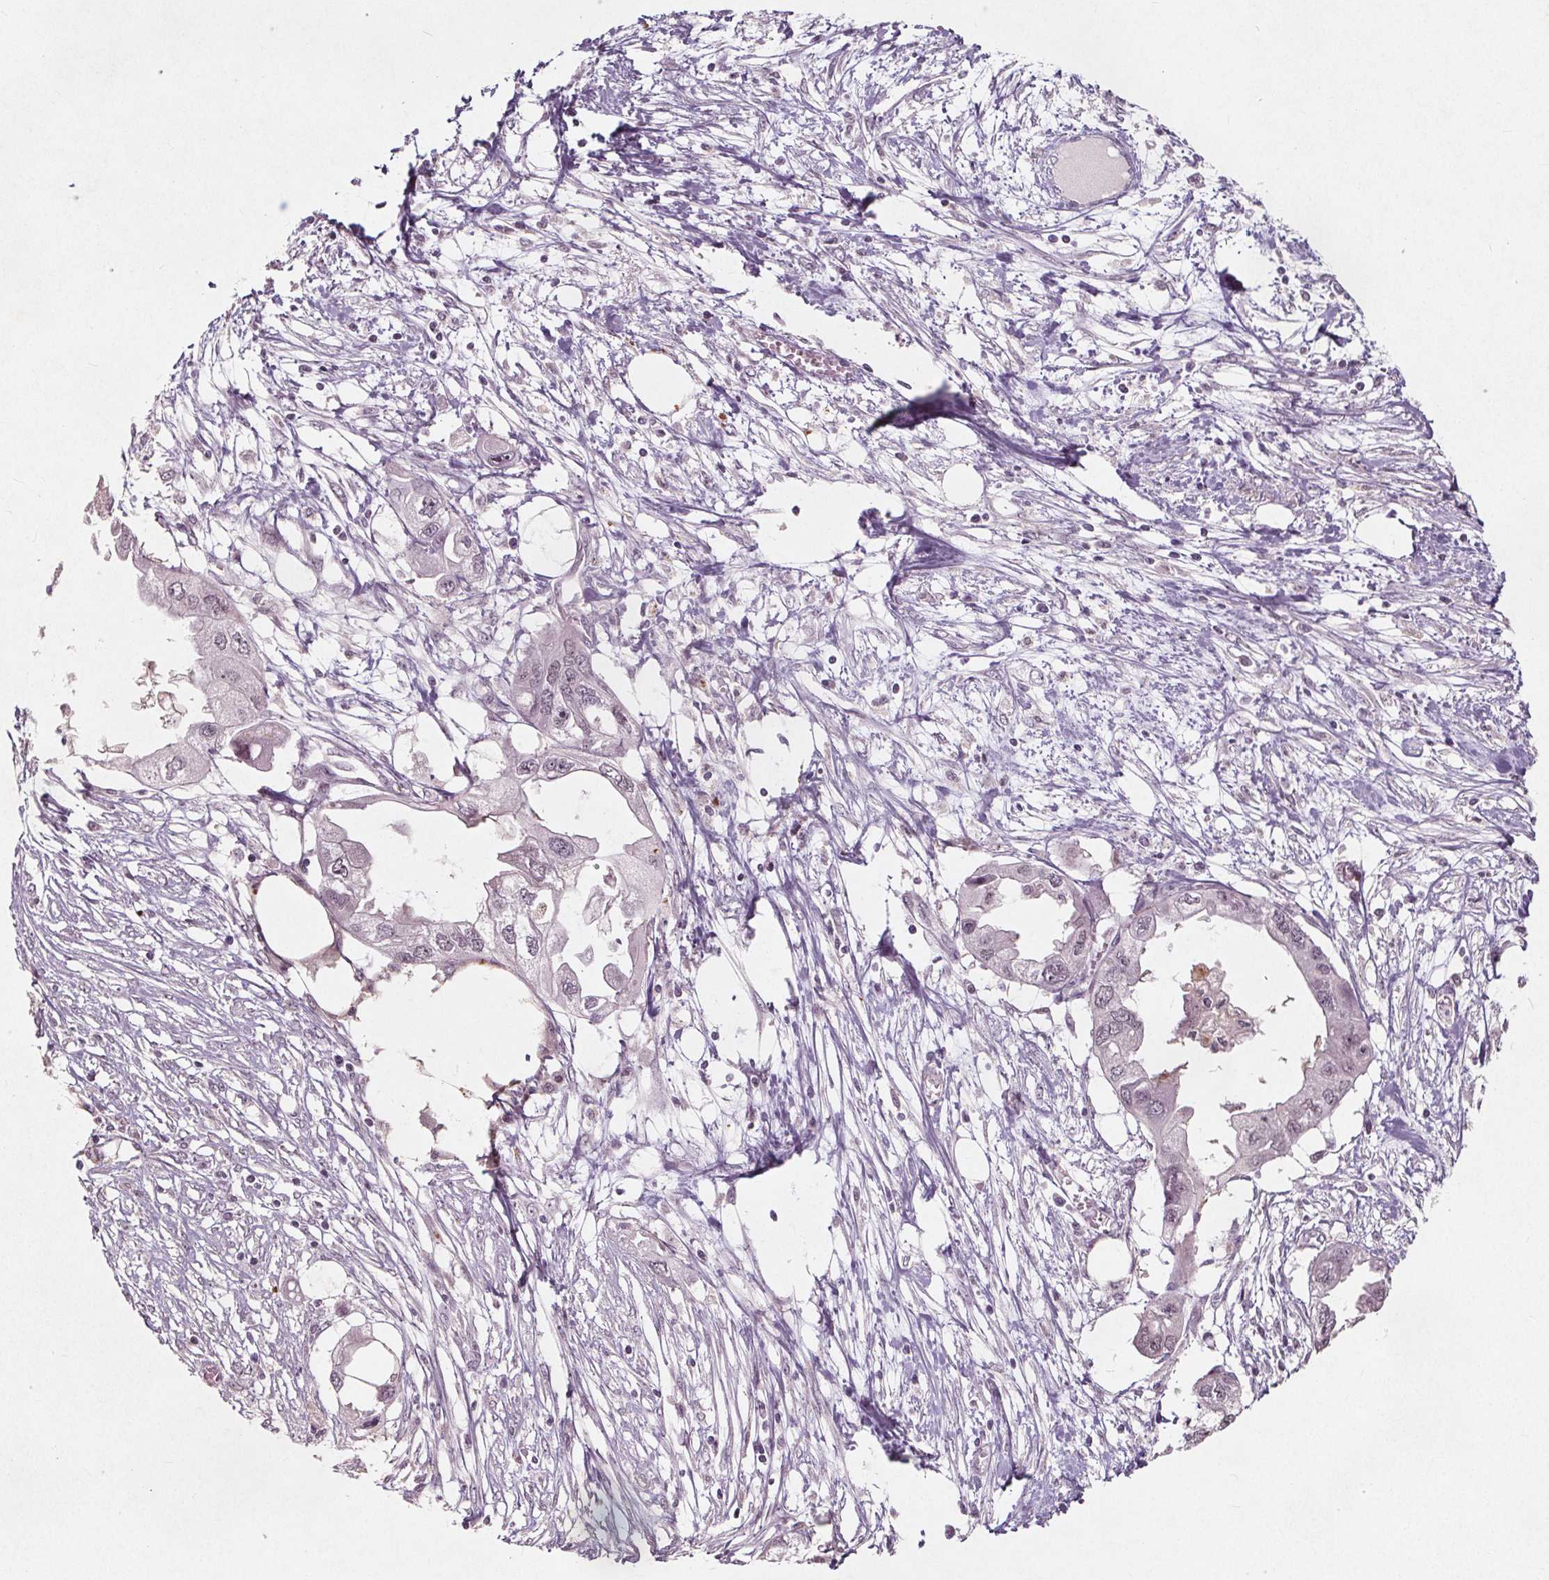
{"staining": {"intensity": "negative", "quantity": "none", "location": "none"}, "tissue": "endometrial cancer", "cell_type": "Tumor cells", "image_type": "cancer", "snomed": [{"axis": "morphology", "description": "Adenocarcinoma, NOS"}, {"axis": "morphology", "description": "Adenocarcinoma, metastatic, NOS"}, {"axis": "topography", "description": "Adipose tissue"}, {"axis": "topography", "description": "Endometrium"}], "caption": "Endometrial metastatic adenocarcinoma stained for a protein using immunohistochemistry (IHC) shows no positivity tumor cells.", "gene": "TAF6L", "patient": {"sex": "female", "age": 67}}